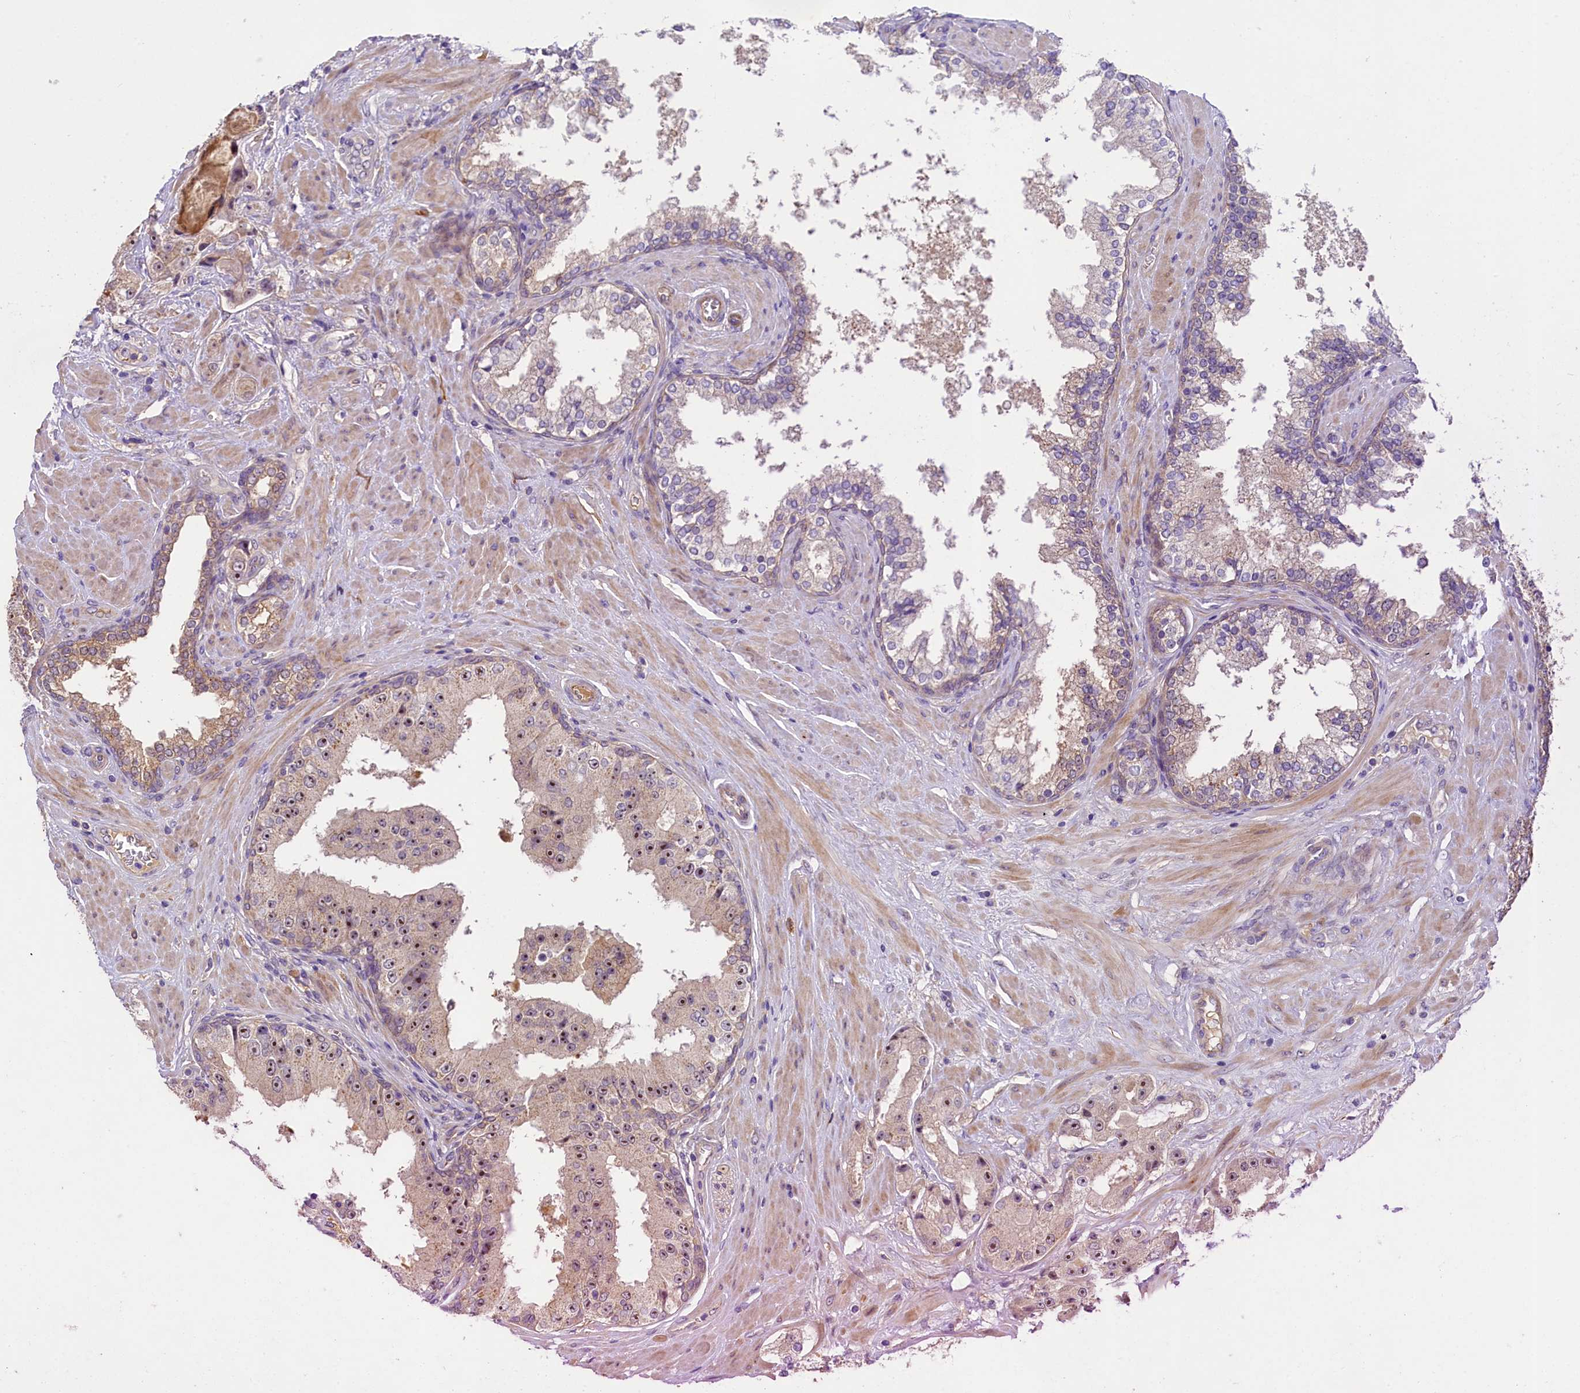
{"staining": {"intensity": "moderate", "quantity": ">75%", "location": "cytoplasmic/membranous,nuclear"}, "tissue": "prostate cancer", "cell_type": "Tumor cells", "image_type": "cancer", "snomed": [{"axis": "morphology", "description": "Adenocarcinoma, High grade"}, {"axis": "topography", "description": "Prostate"}], "caption": "An IHC histopathology image of tumor tissue is shown. Protein staining in brown highlights moderate cytoplasmic/membranous and nuclear positivity in high-grade adenocarcinoma (prostate) within tumor cells.", "gene": "UBXN6", "patient": {"sex": "male", "age": 73}}